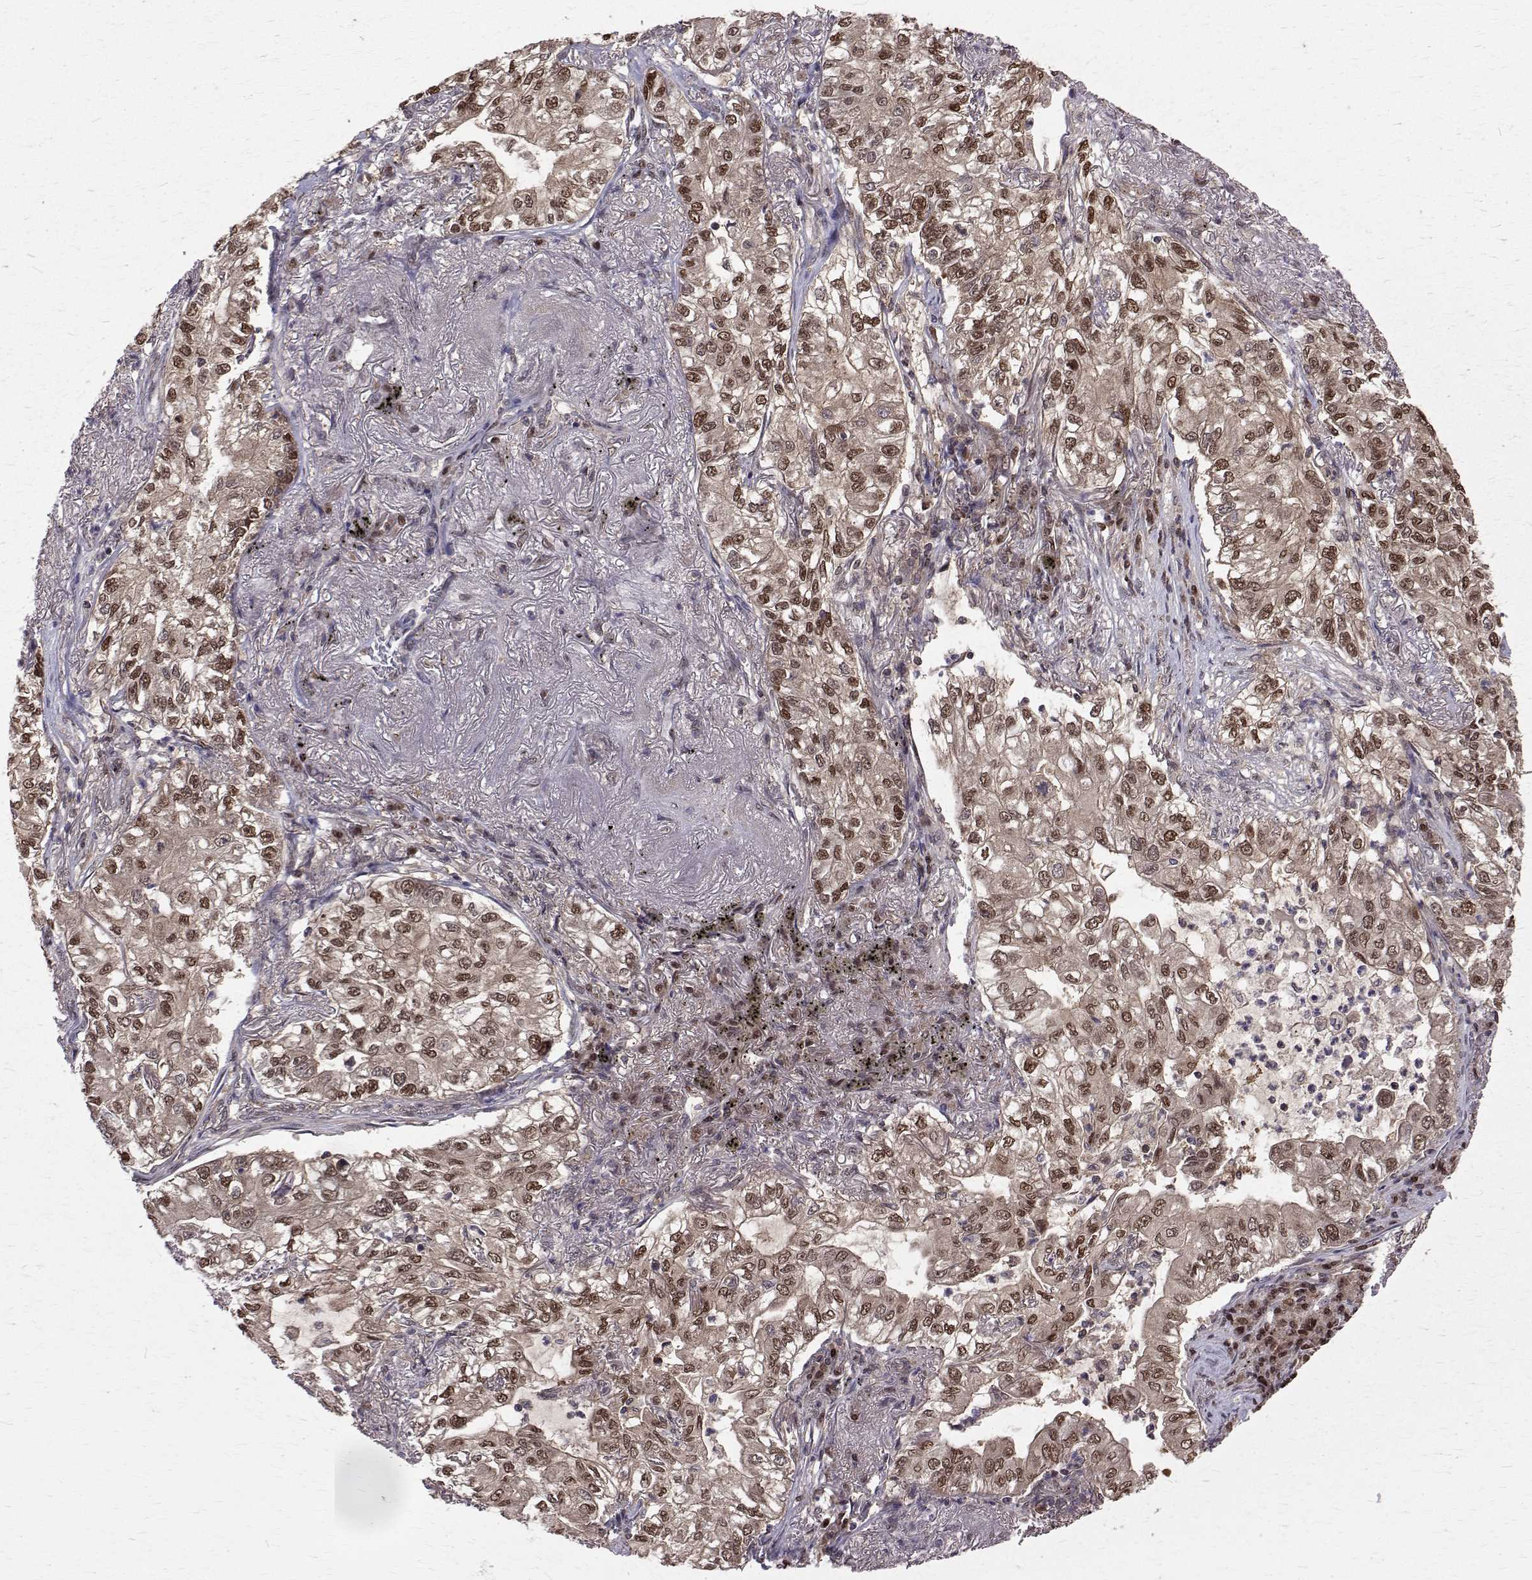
{"staining": {"intensity": "moderate", "quantity": ">75%", "location": "cytoplasmic/membranous,nuclear"}, "tissue": "lung cancer", "cell_type": "Tumor cells", "image_type": "cancer", "snomed": [{"axis": "morphology", "description": "Adenocarcinoma, NOS"}, {"axis": "topography", "description": "Lung"}], "caption": "Tumor cells display moderate cytoplasmic/membranous and nuclear expression in approximately >75% of cells in lung adenocarcinoma.", "gene": "NIF3L1", "patient": {"sex": "female", "age": 73}}